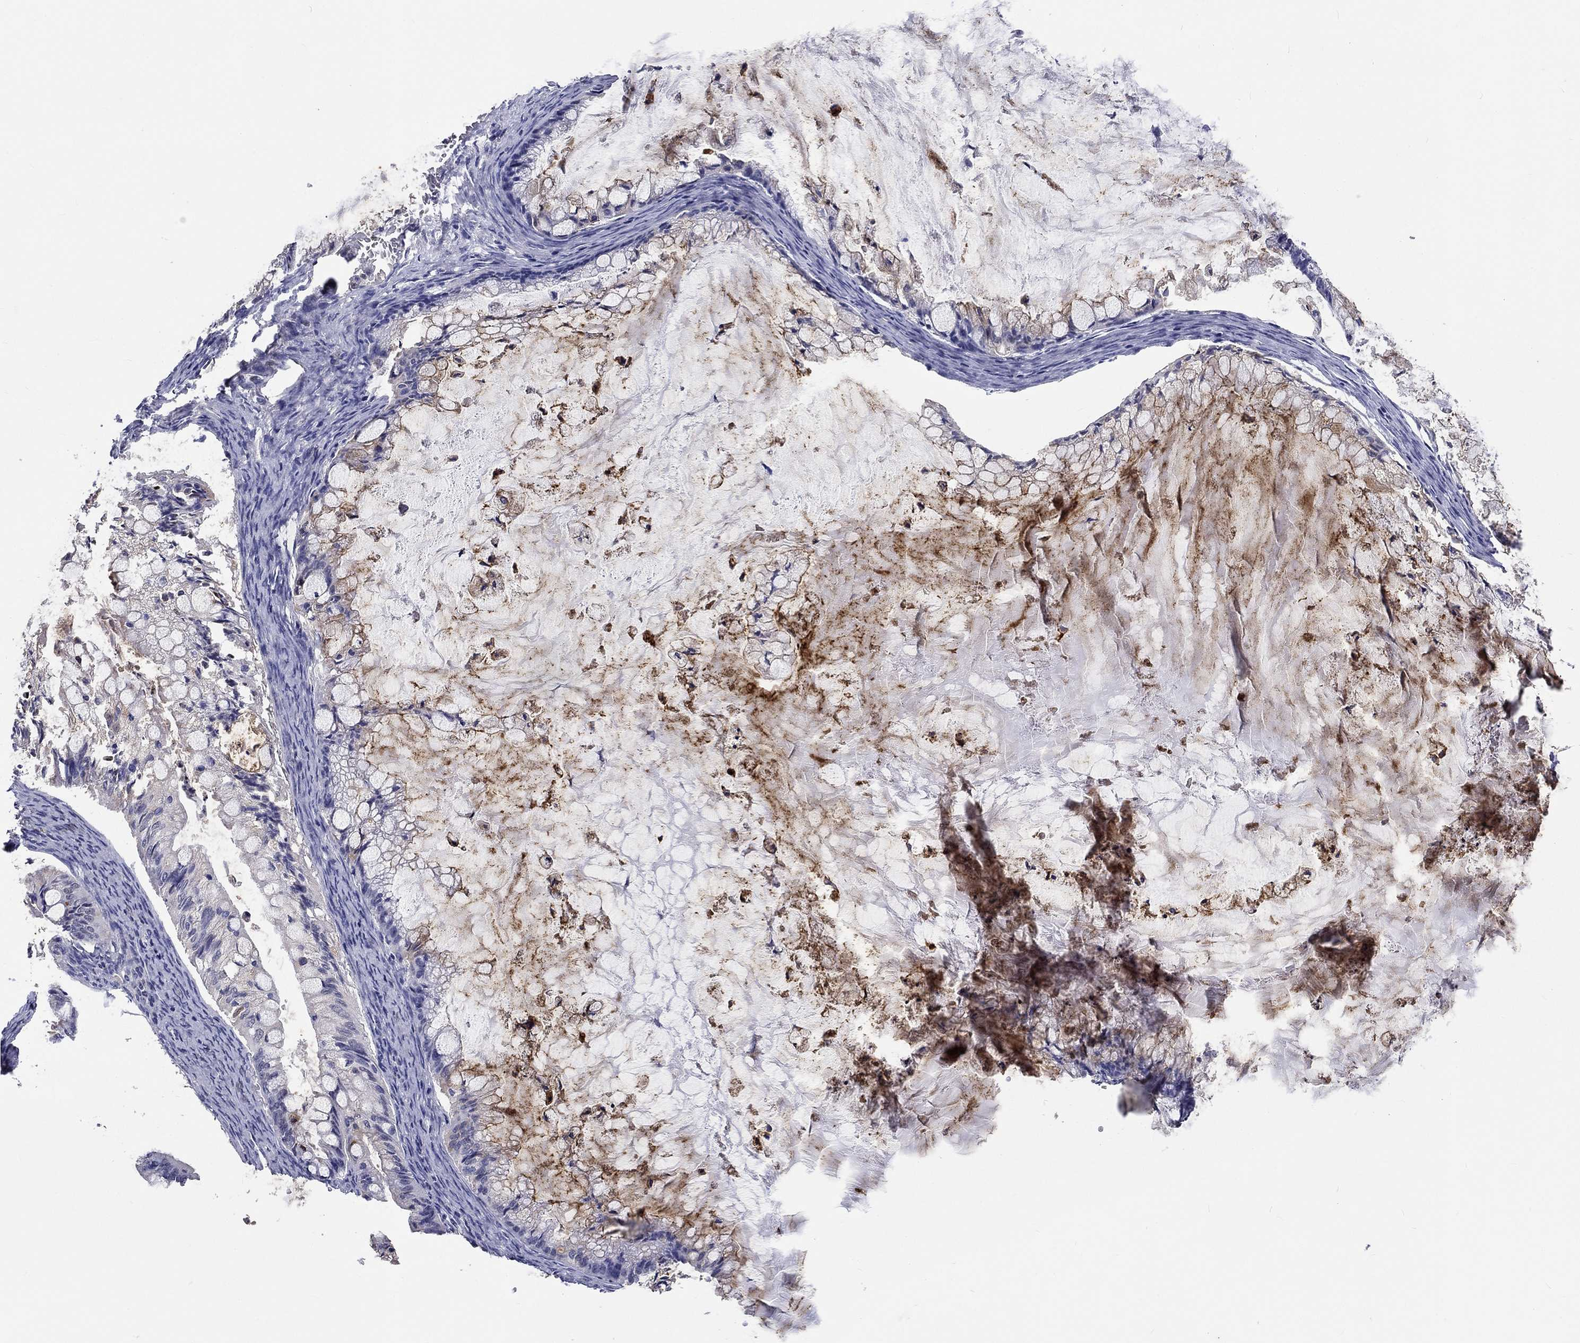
{"staining": {"intensity": "negative", "quantity": "none", "location": "none"}, "tissue": "ovarian cancer", "cell_type": "Tumor cells", "image_type": "cancer", "snomed": [{"axis": "morphology", "description": "Cystadenocarcinoma, mucinous, NOS"}, {"axis": "topography", "description": "Ovary"}], "caption": "A micrograph of mucinous cystadenocarcinoma (ovarian) stained for a protein exhibits no brown staining in tumor cells. Brightfield microscopy of IHC stained with DAB (brown) and hematoxylin (blue), captured at high magnification.", "gene": "GRIN1", "patient": {"sex": "female", "age": 57}}